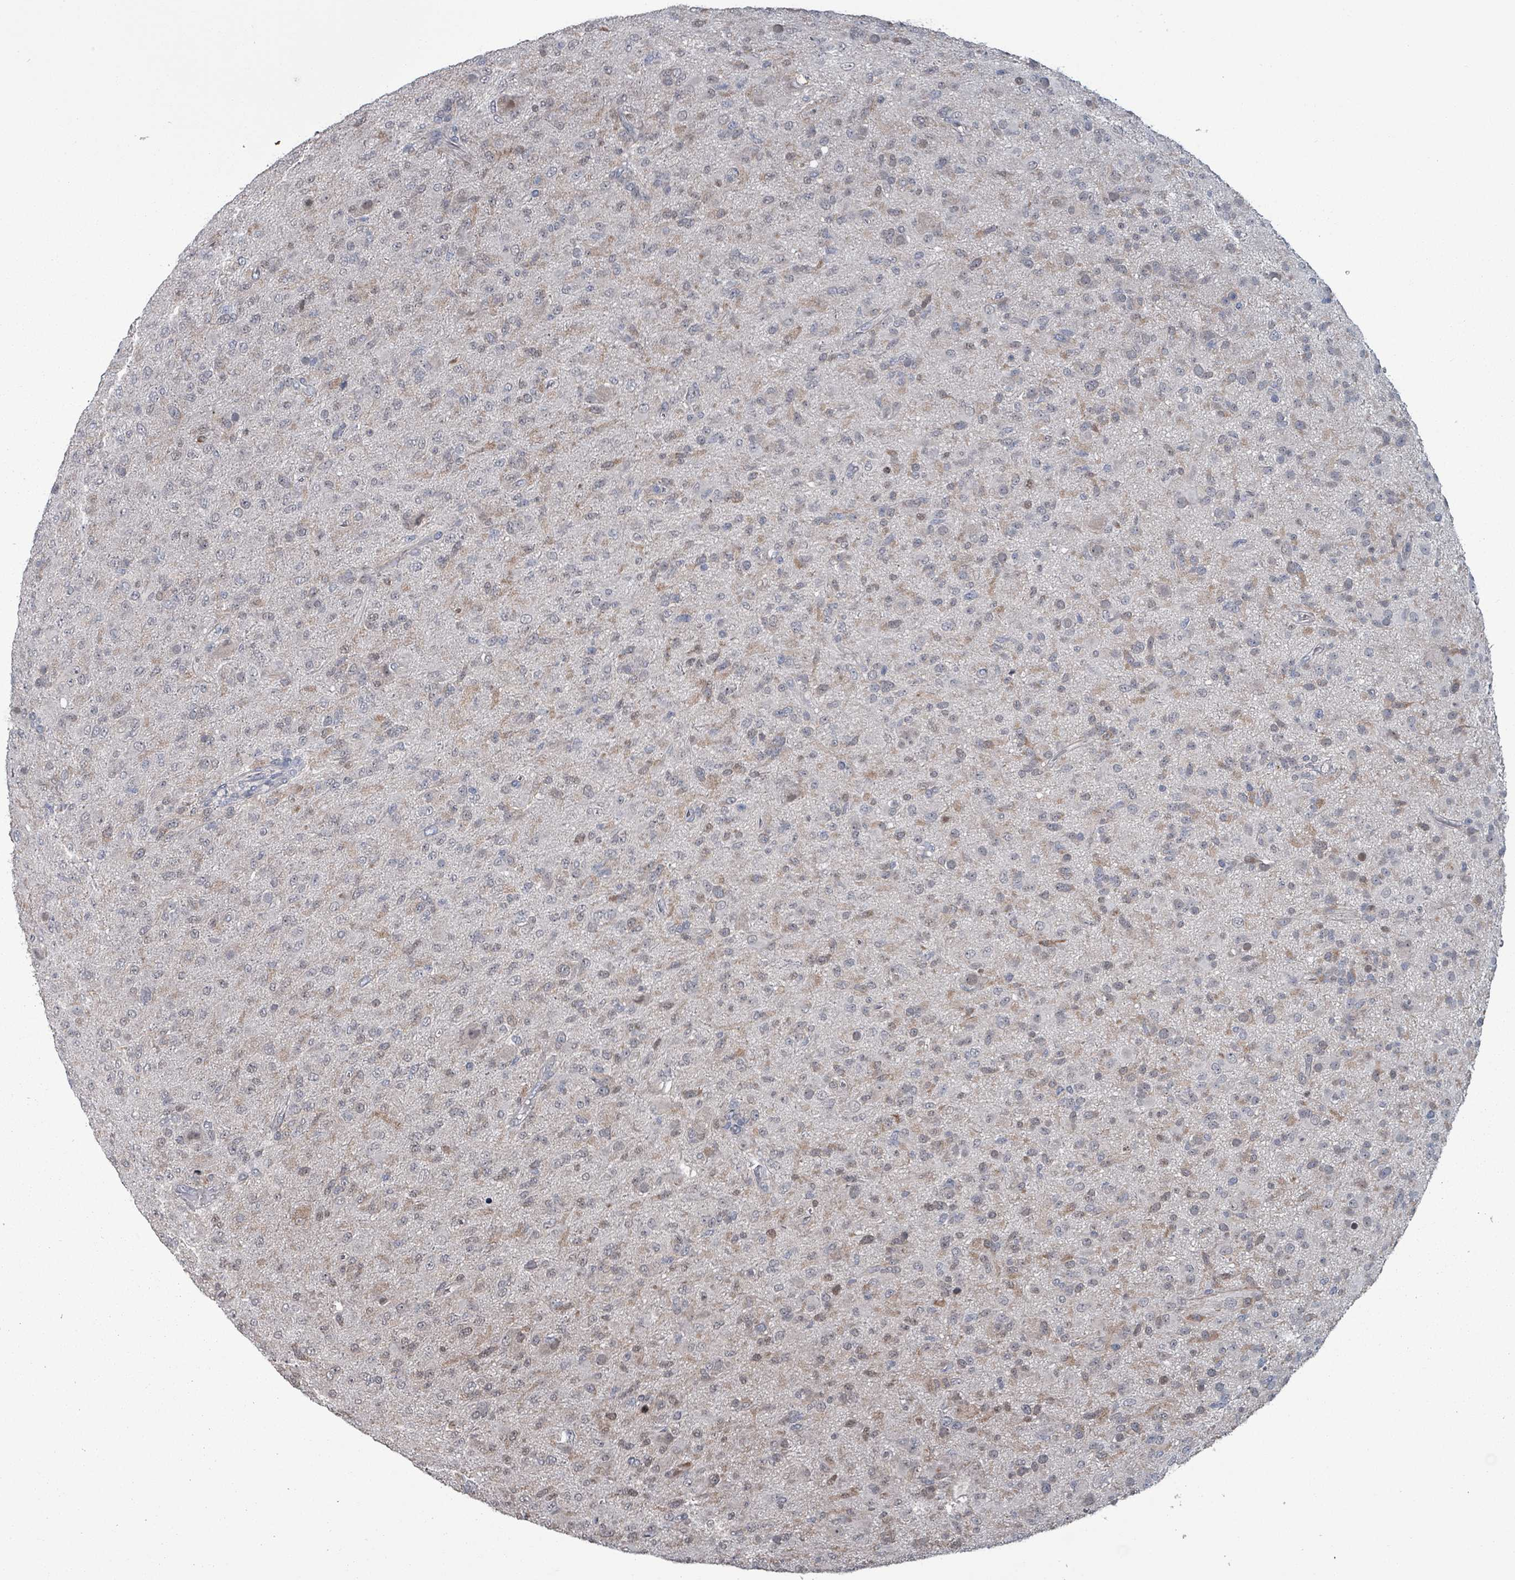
{"staining": {"intensity": "weak", "quantity": "25%-75%", "location": "nuclear"}, "tissue": "glioma", "cell_type": "Tumor cells", "image_type": "cancer", "snomed": [{"axis": "morphology", "description": "Glioma, malignant, Low grade"}, {"axis": "topography", "description": "Brain"}], "caption": "Immunohistochemistry (IHC) micrograph of neoplastic tissue: glioma stained using immunohistochemistry (IHC) demonstrates low levels of weak protein expression localized specifically in the nuclear of tumor cells, appearing as a nuclear brown color.", "gene": "BIVM", "patient": {"sex": "male", "age": 65}}